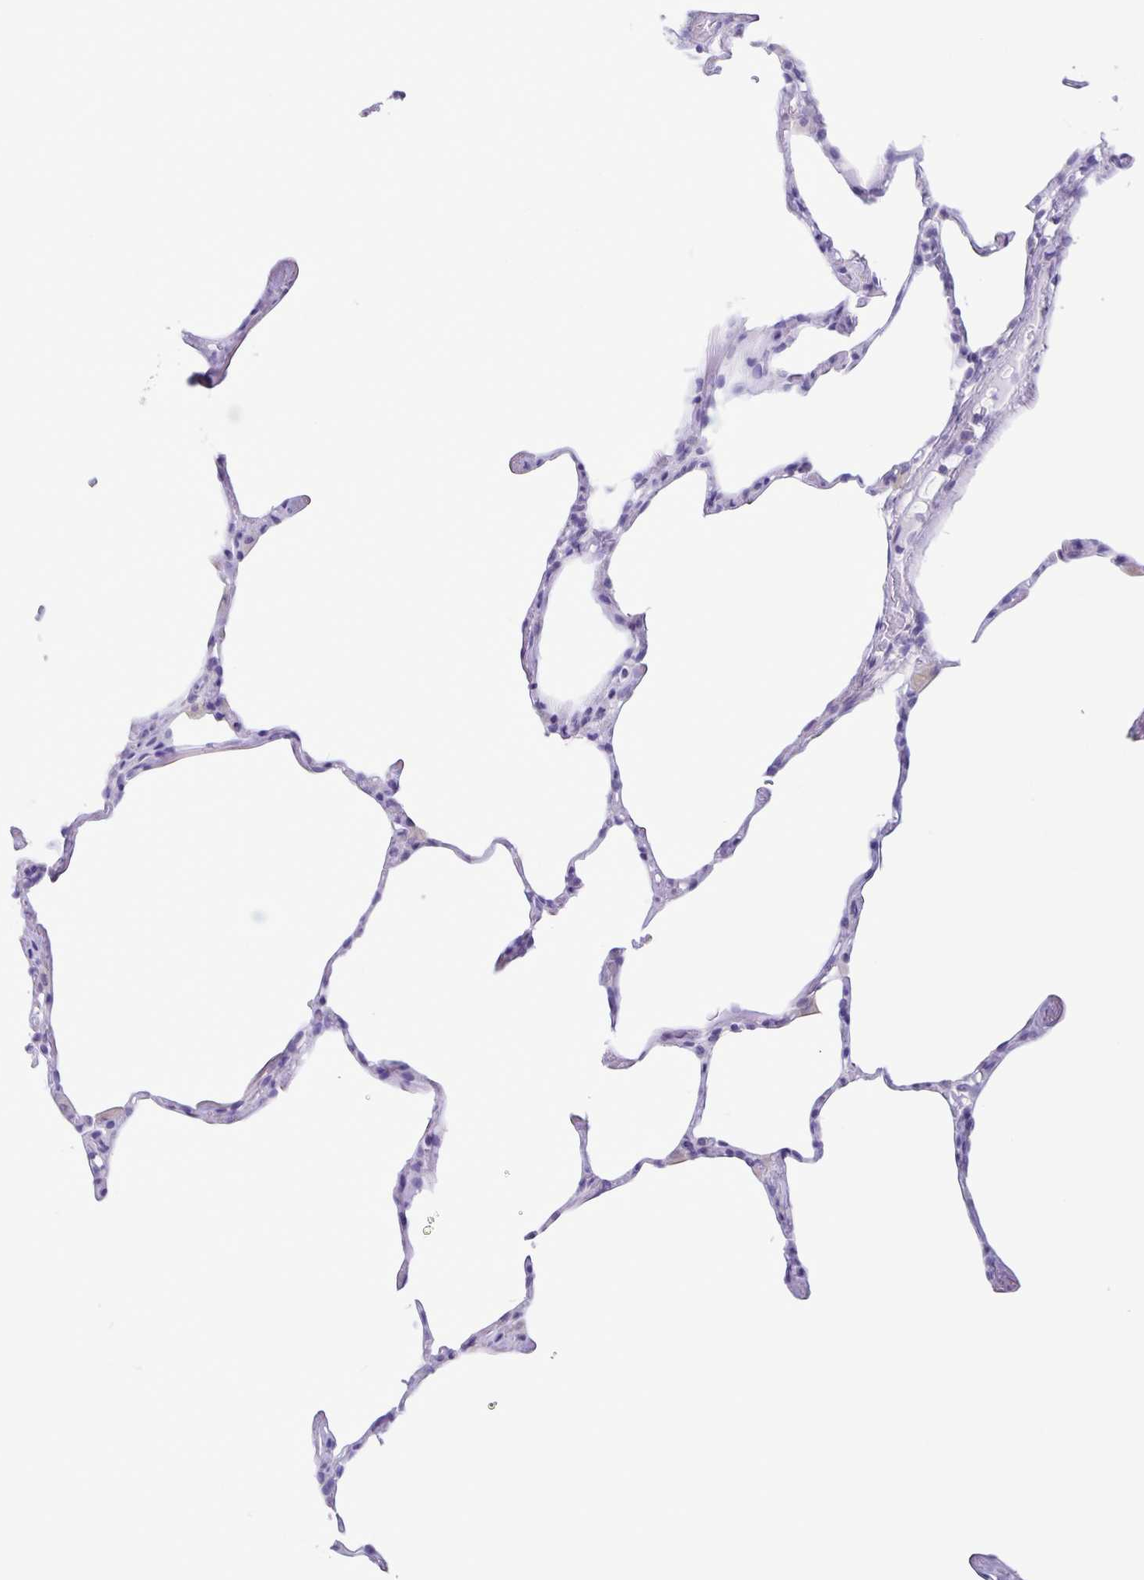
{"staining": {"intensity": "negative", "quantity": "none", "location": "none"}, "tissue": "lung", "cell_type": "Alveolar cells", "image_type": "normal", "snomed": [{"axis": "morphology", "description": "Normal tissue, NOS"}, {"axis": "topography", "description": "Lung"}], "caption": "There is no significant expression in alveolar cells of lung. (DAB (3,3'-diaminobenzidine) immunohistochemistry with hematoxylin counter stain).", "gene": "CAPSL", "patient": {"sex": "male", "age": 65}}